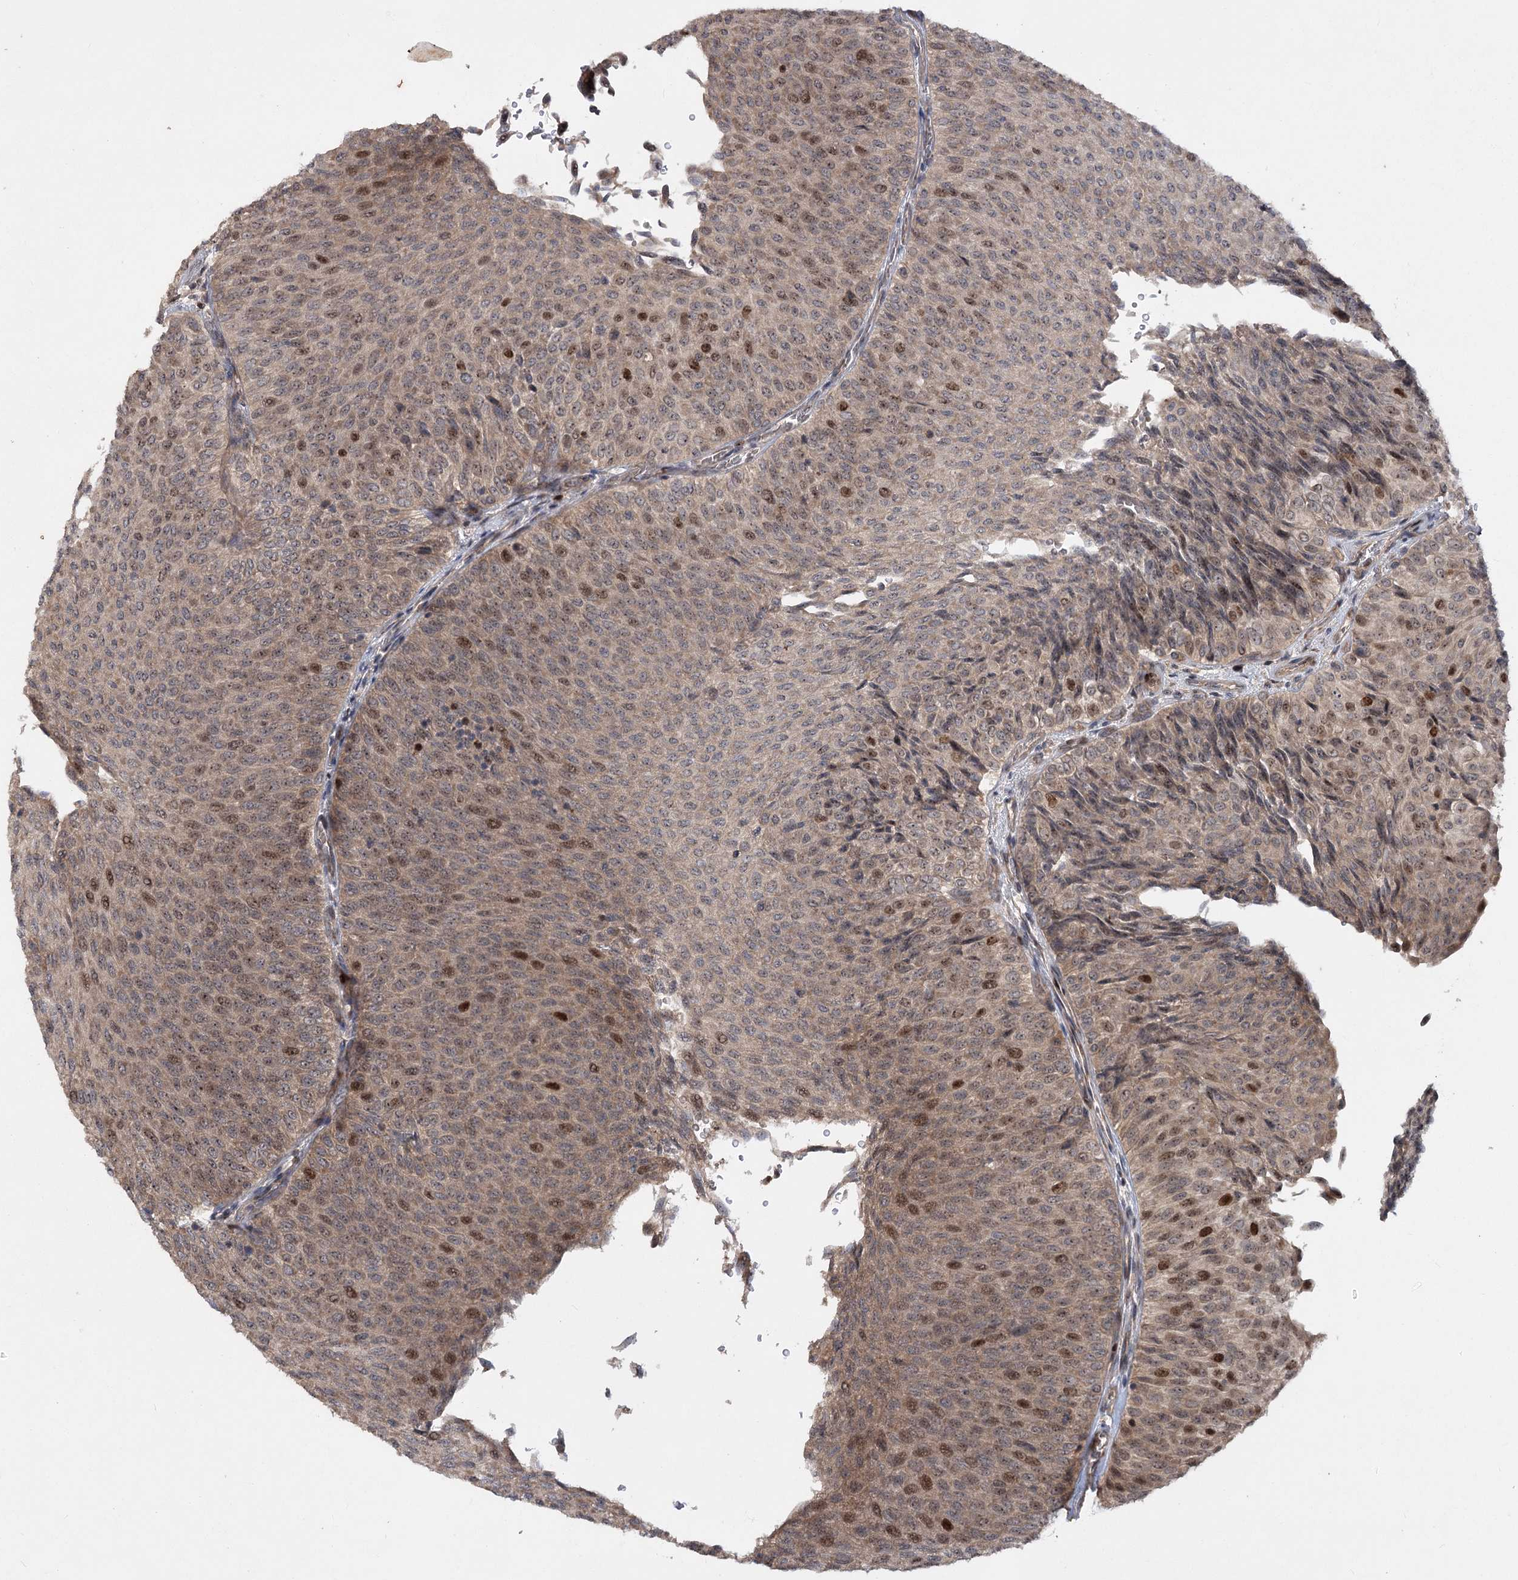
{"staining": {"intensity": "moderate", "quantity": "<25%", "location": "cytoplasmic/membranous,nuclear"}, "tissue": "urothelial cancer", "cell_type": "Tumor cells", "image_type": "cancer", "snomed": [{"axis": "morphology", "description": "Urothelial carcinoma, Low grade"}, {"axis": "topography", "description": "Urinary bladder"}], "caption": "IHC staining of urothelial cancer, which shows low levels of moderate cytoplasmic/membranous and nuclear expression in about <25% of tumor cells indicating moderate cytoplasmic/membranous and nuclear protein staining. The staining was performed using DAB (brown) for protein detection and nuclei were counterstained in hematoxylin (blue).", "gene": "PIK3C2A", "patient": {"sex": "male", "age": 78}}